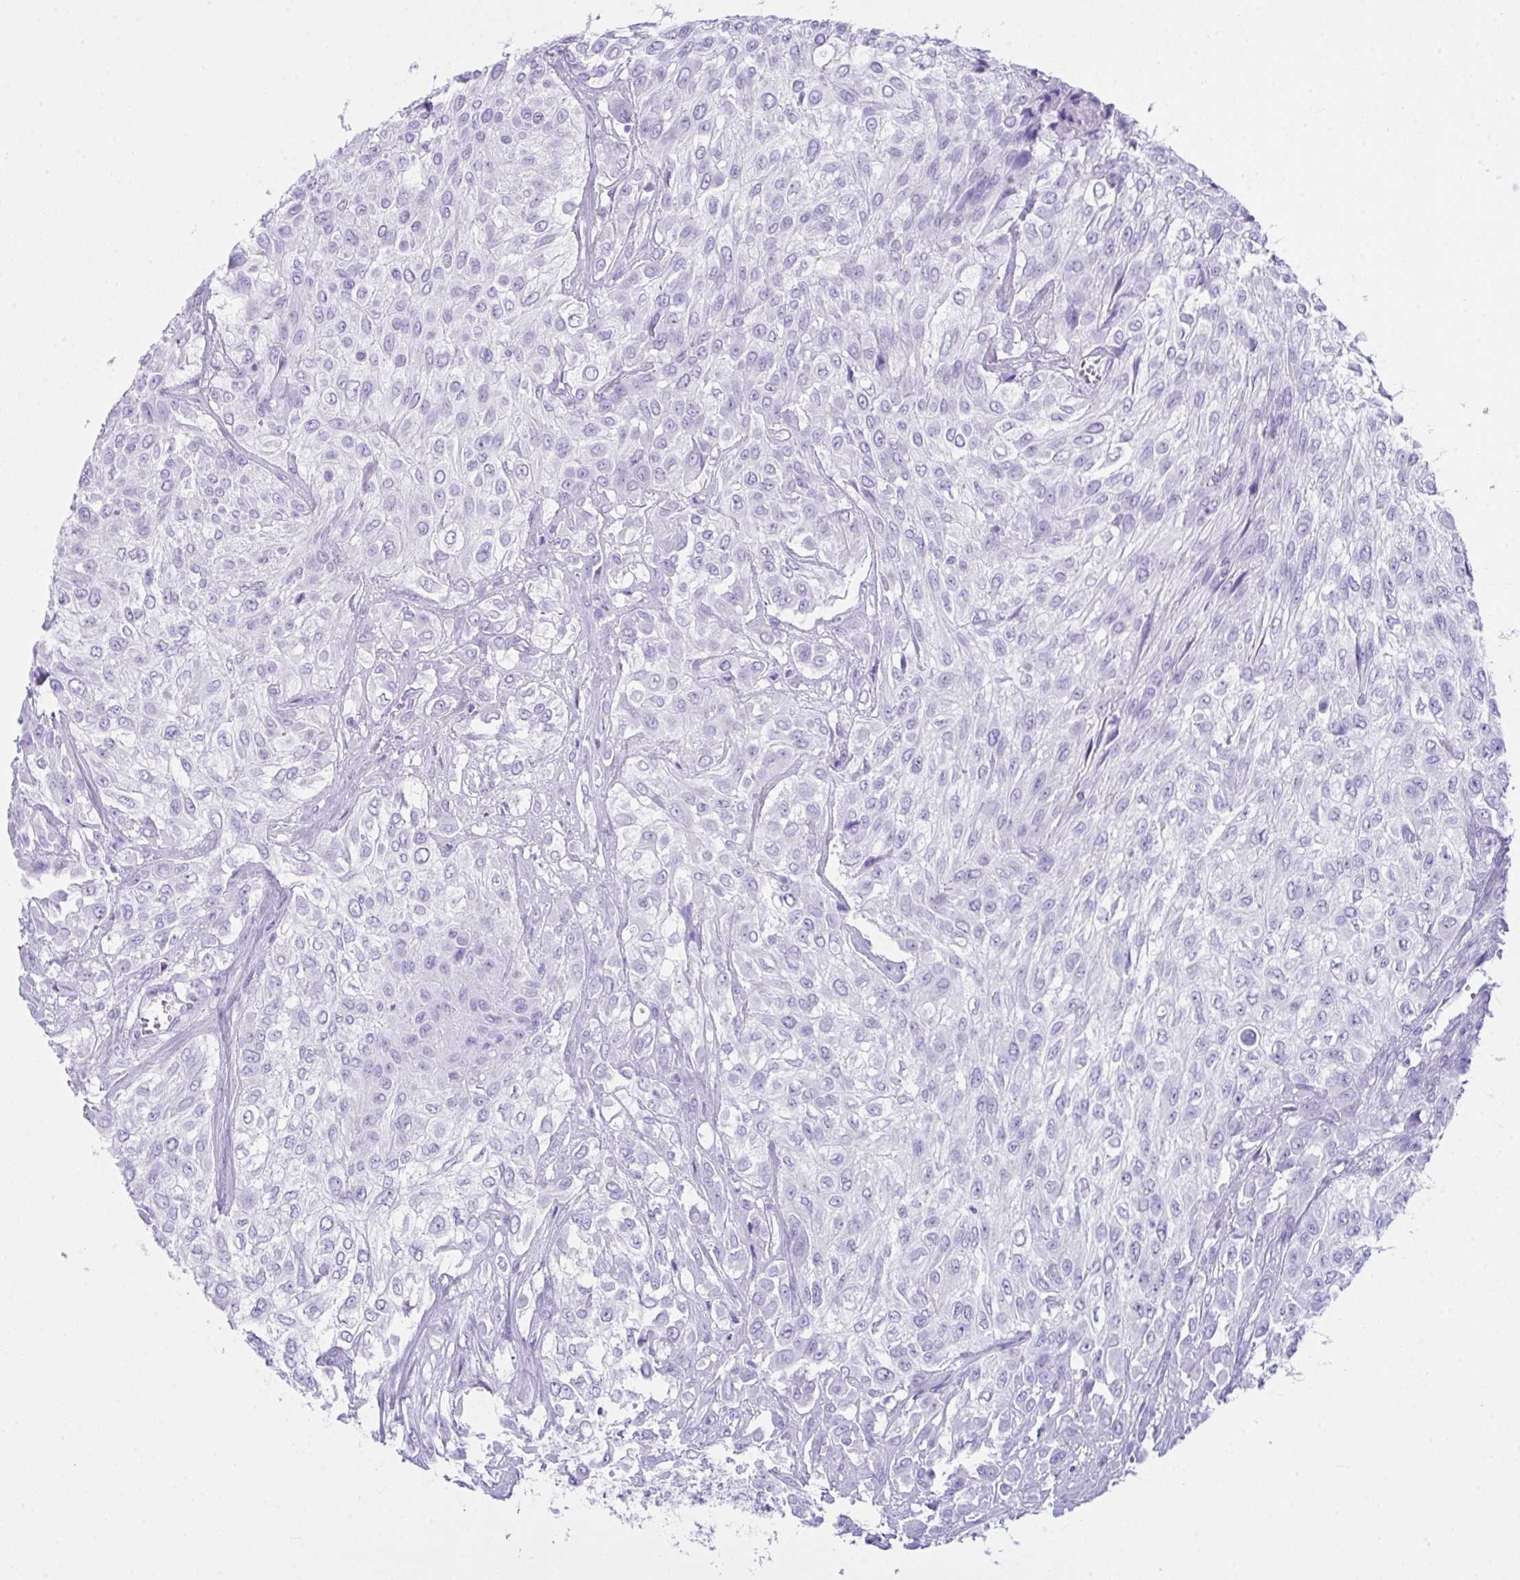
{"staining": {"intensity": "negative", "quantity": "none", "location": "none"}, "tissue": "urothelial cancer", "cell_type": "Tumor cells", "image_type": "cancer", "snomed": [{"axis": "morphology", "description": "Urothelial carcinoma, High grade"}, {"axis": "topography", "description": "Urinary bladder"}], "caption": "A photomicrograph of human urothelial cancer is negative for staining in tumor cells.", "gene": "LGALS4", "patient": {"sex": "male", "age": 57}}